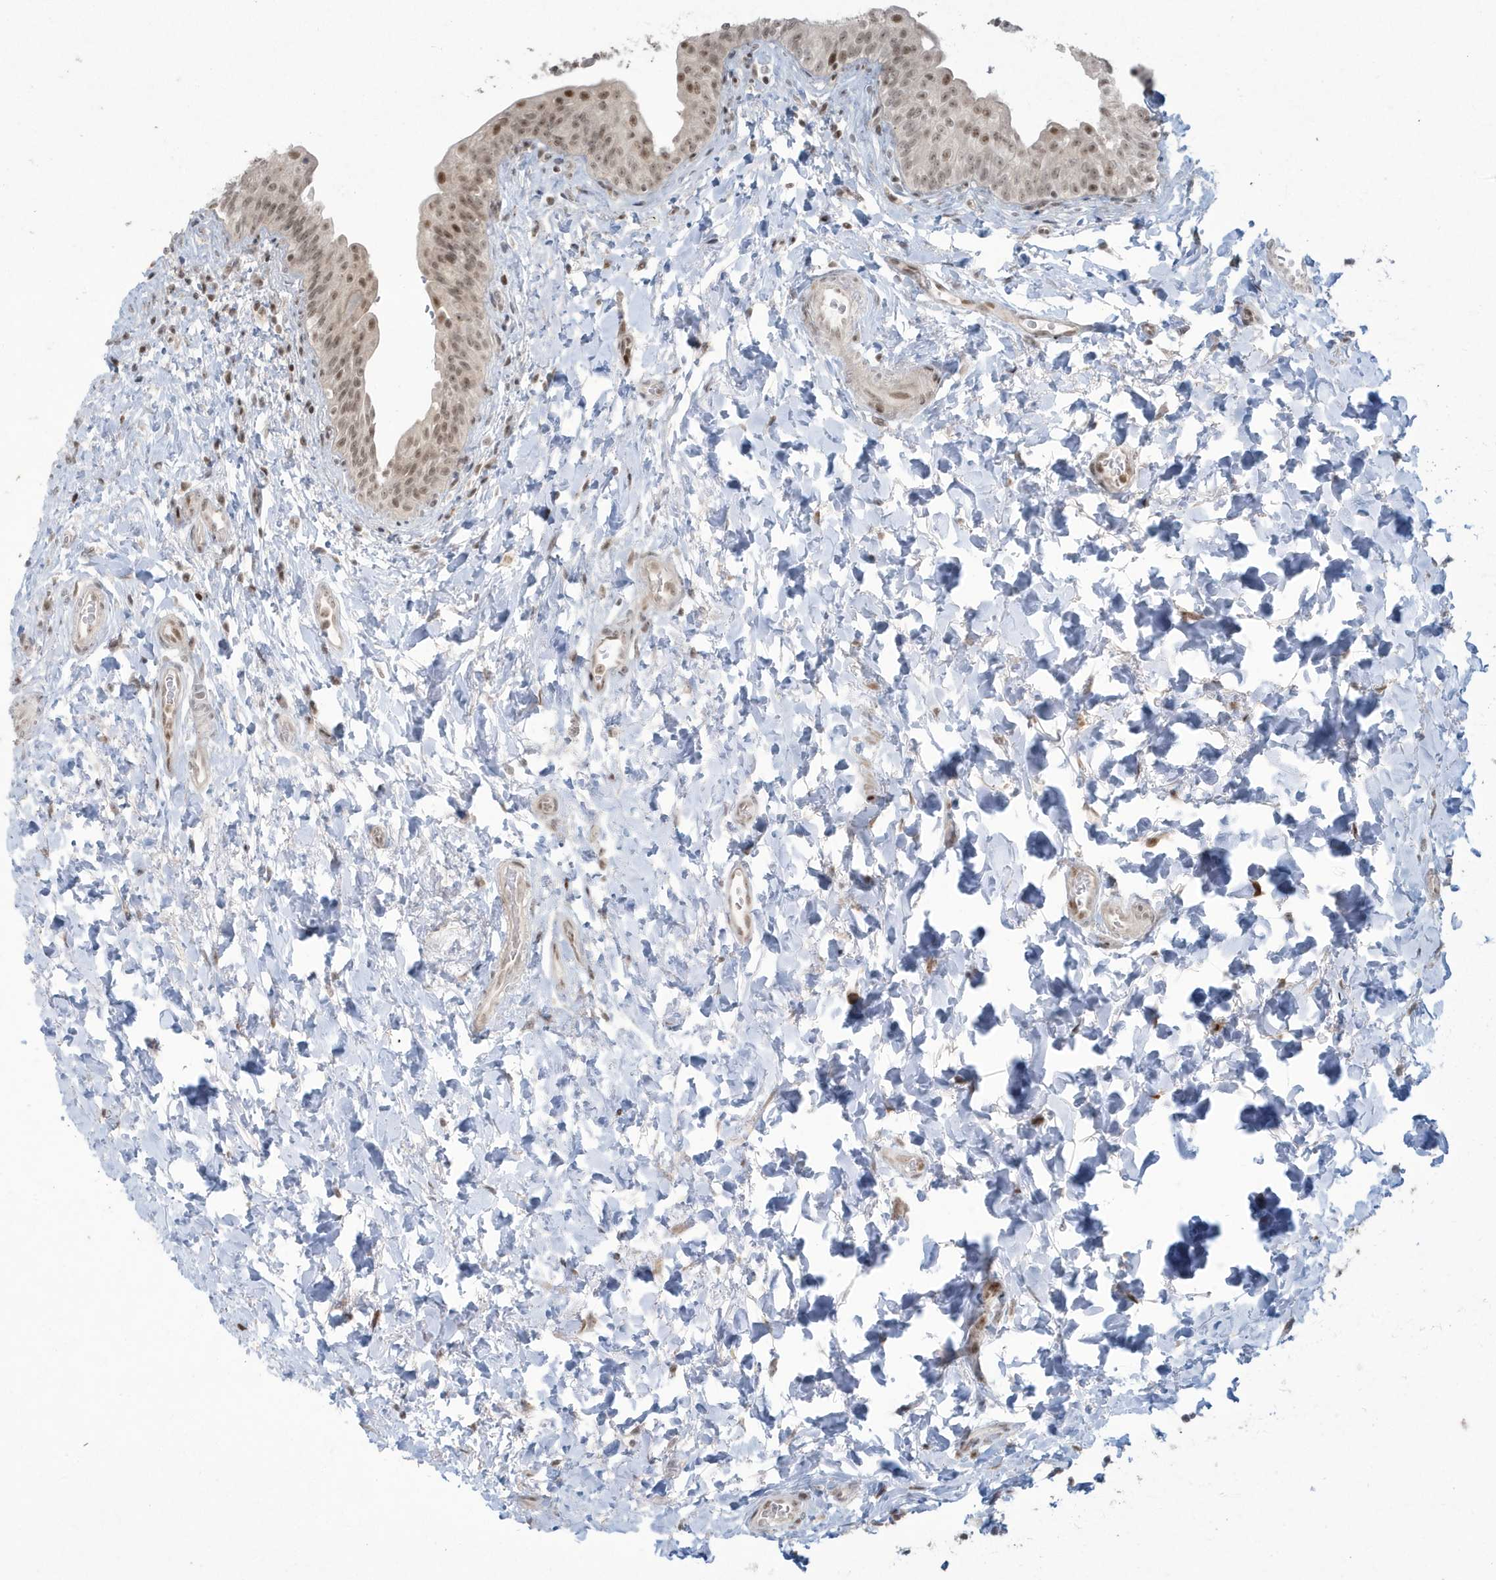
{"staining": {"intensity": "moderate", "quantity": ">75%", "location": "nuclear"}, "tissue": "urinary bladder", "cell_type": "Urothelial cells", "image_type": "normal", "snomed": [{"axis": "morphology", "description": "Normal tissue, NOS"}, {"axis": "topography", "description": "Urinary bladder"}], "caption": "Immunohistochemistry of normal human urinary bladder reveals medium levels of moderate nuclear positivity in about >75% of urothelial cells.", "gene": "C1orf52", "patient": {"sex": "male", "age": 83}}